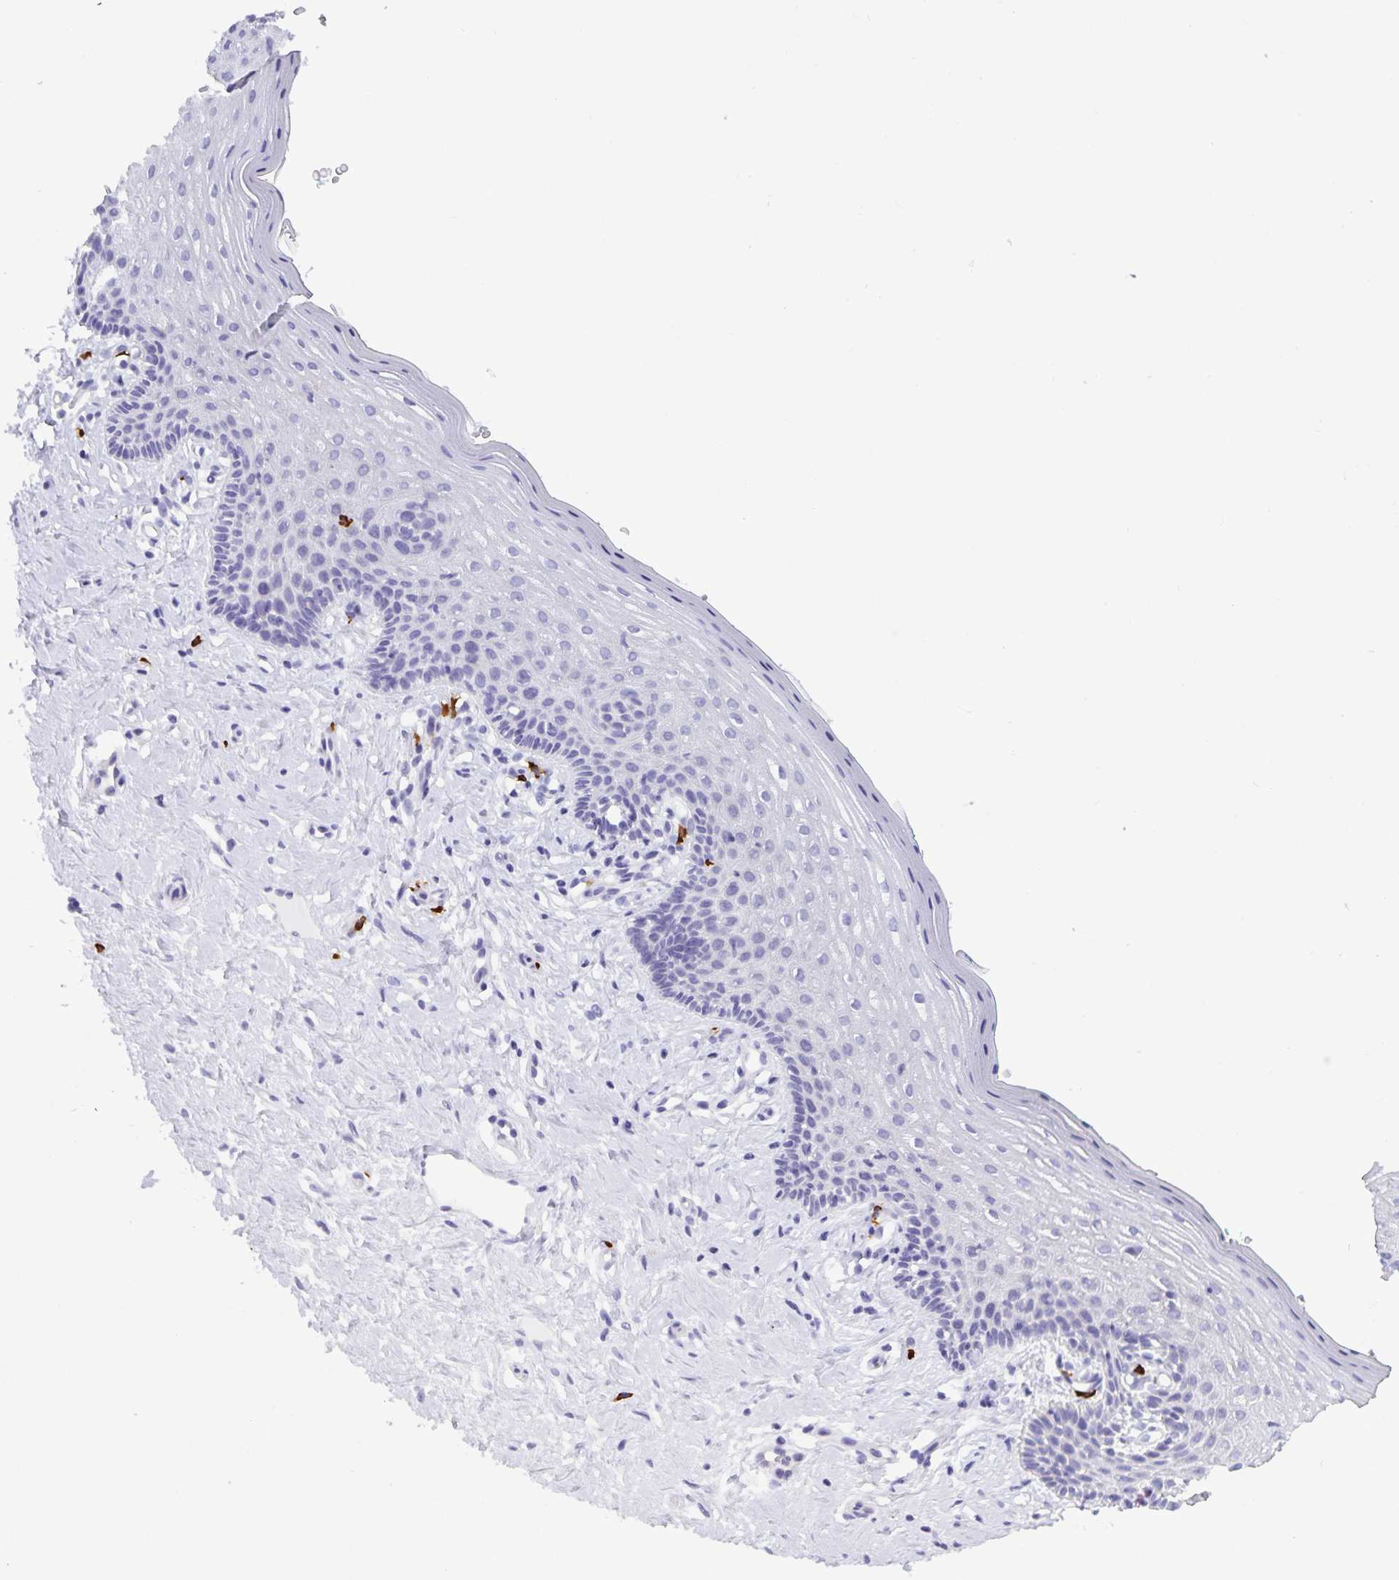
{"staining": {"intensity": "negative", "quantity": "none", "location": "none"}, "tissue": "vagina", "cell_type": "Squamous epithelial cells", "image_type": "normal", "snomed": [{"axis": "morphology", "description": "Normal tissue, NOS"}, {"axis": "topography", "description": "Vagina"}], "caption": "IHC micrograph of unremarkable vagina stained for a protein (brown), which reveals no positivity in squamous epithelial cells.", "gene": "IBTK", "patient": {"sex": "female", "age": 42}}